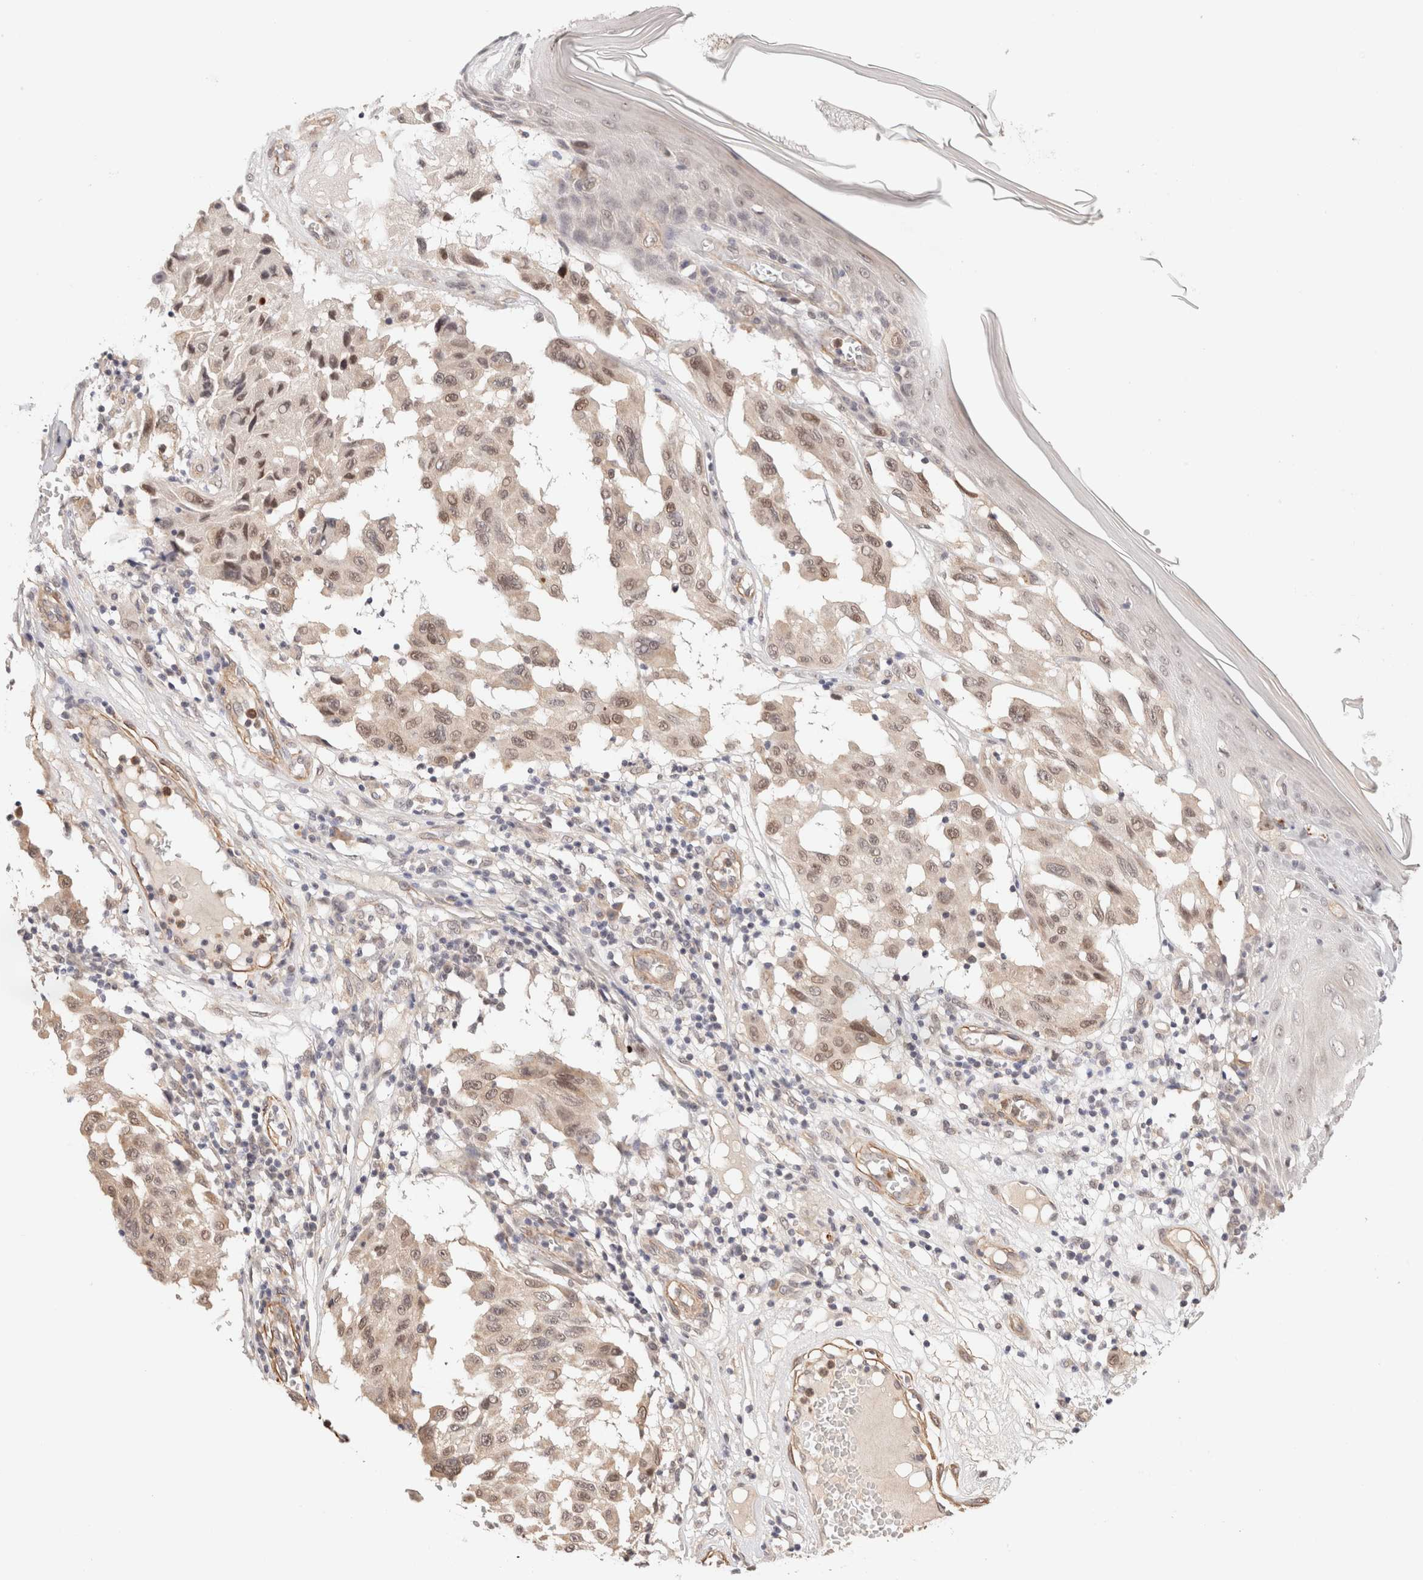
{"staining": {"intensity": "moderate", "quantity": ">75%", "location": "cytoplasmic/membranous,nuclear"}, "tissue": "melanoma", "cell_type": "Tumor cells", "image_type": "cancer", "snomed": [{"axis": "morphology", "description": "Malignant melanoma, NOS"}, {"axis": "topography", "description": "Skin"}], "caption": "Approximately >75% of tumor cells in melanoma display moderate cytoplasmic/membranous and nuclear protein positivity as visualized by brown immunohistochemical staining.", "gene": "BRPF3", "patient": {"sex": "male", "age": 30}}